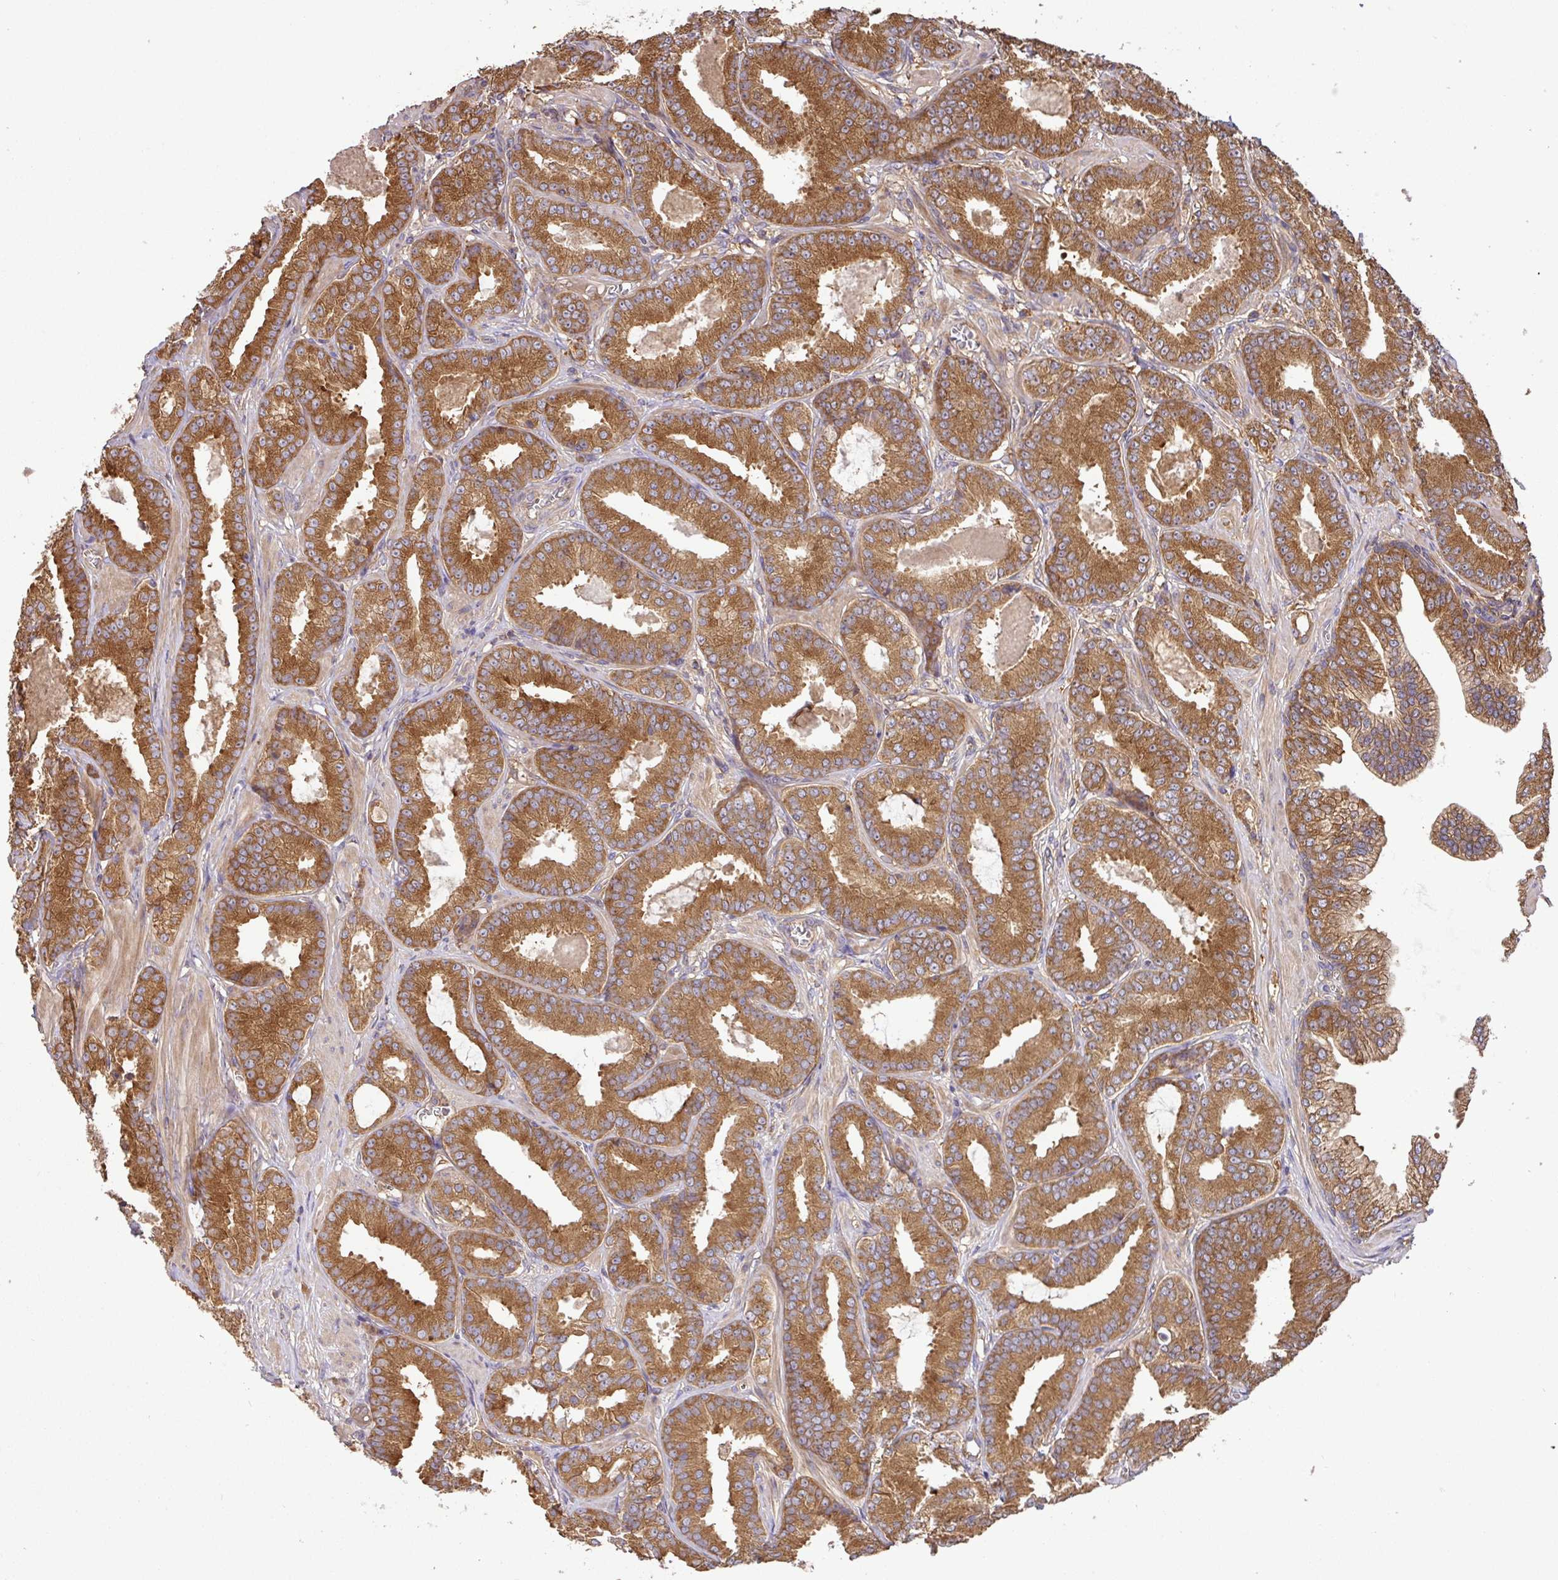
{"staining": {"intensity": "strong", "quantity": ">75%", "location": "cytoplasmic/membranous"}, "tissue": "prostate cancer", "cell_type": "Tumor cells", "image_type": "cancer", "snomed": [{"axis": "morphology", "description": "Adenocarcinoma, High grade"}, {"axis": "topography", "description": "Prostate"}], "caption": "Prostate cancer (adenocarcinoma (high-grade)) was stained to show a protein in brown. There is high levels of strong cytoplasmic/membranous expression in approximately >75% of tumor cells. The staining was performed using DAB (3,3'-diaminobenzidine), with brown indicating positive protein expression. Nuclei are stained blue with hematoxylin.", "gene": "GSPT1", "patient": {"sex": "male", "age": 71}}